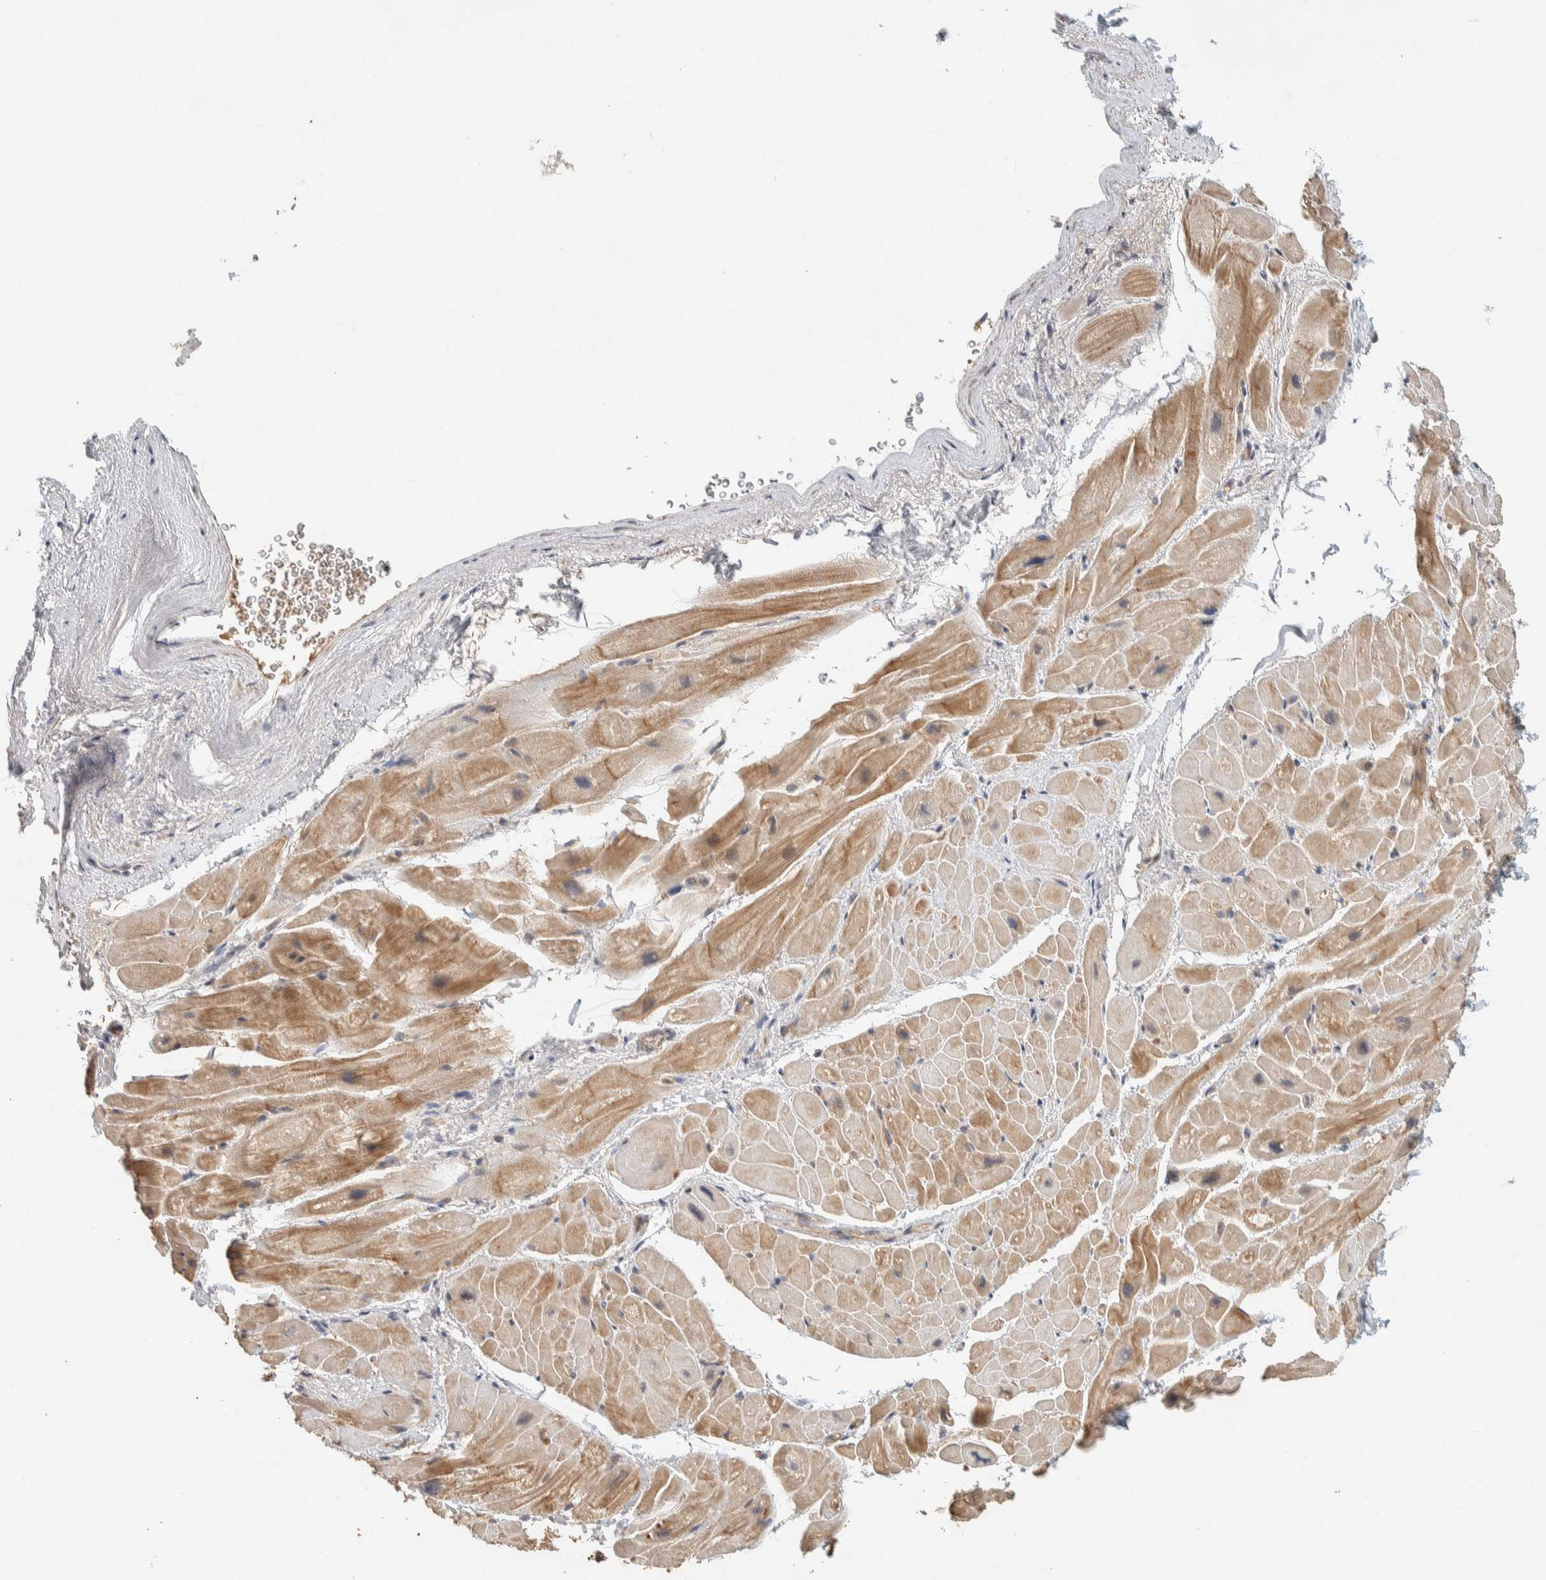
{"staining": {"intensity": "moderate", "quantity": ">75%", "location": "cytoplasmic/membranous"}, "tissue": "heart muscle", "cell_type": "Cardiomyocytes", "image_type": "normal", "snomed": [{"axis": "morphology", "description": "Normal tissue, NOS"}, {"axis": "topography", "description": "Heart"}], "caption": "Moderate cytoplasmic/membranous expression for a protein is seen in about >75% of cardiomyocytes of unremarkable heart muscle using immunohistochemistry.", "gene": "ZBTB2", "patient": {"sex": "male", "age": 49}}